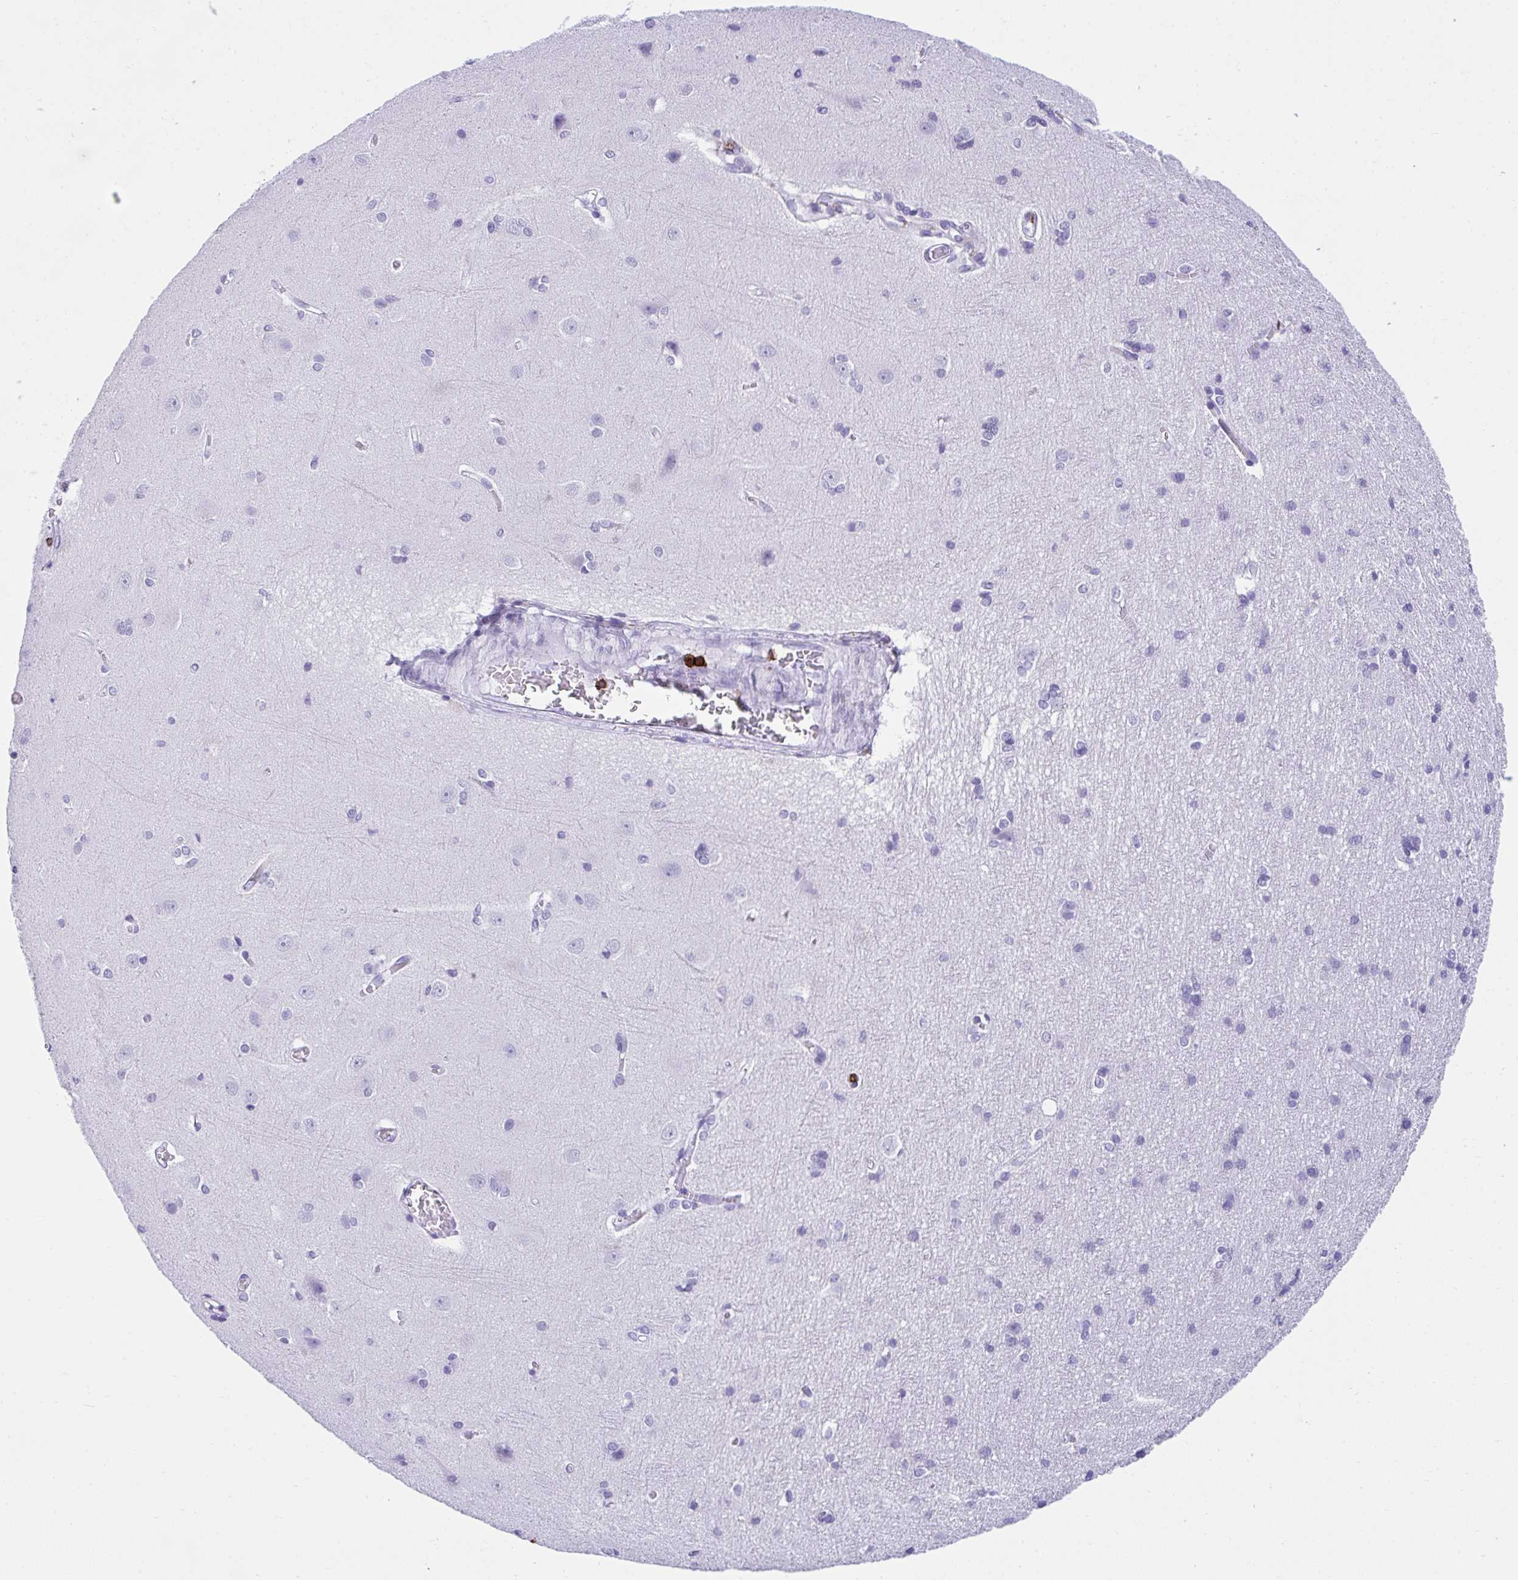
{"staining": {"intensity": "negative", "quantity": "none", "location": "none"}, "tissue": "cerebral cortex", "cell_type": "Endothelial cells", "image_type": "normal", "snomed": [{"axis": "morphology", "description": "Normal tissue, NOS"}, {"axis": "topography", "description": "Cerebral cortex"}], "caption": "Immunohistochemical staining of unremarkable human cerebral cortex exhibits no significant staining in endothelial cells.", "gene": "SPN", "patient": {"sex": "male", "age": 37}}